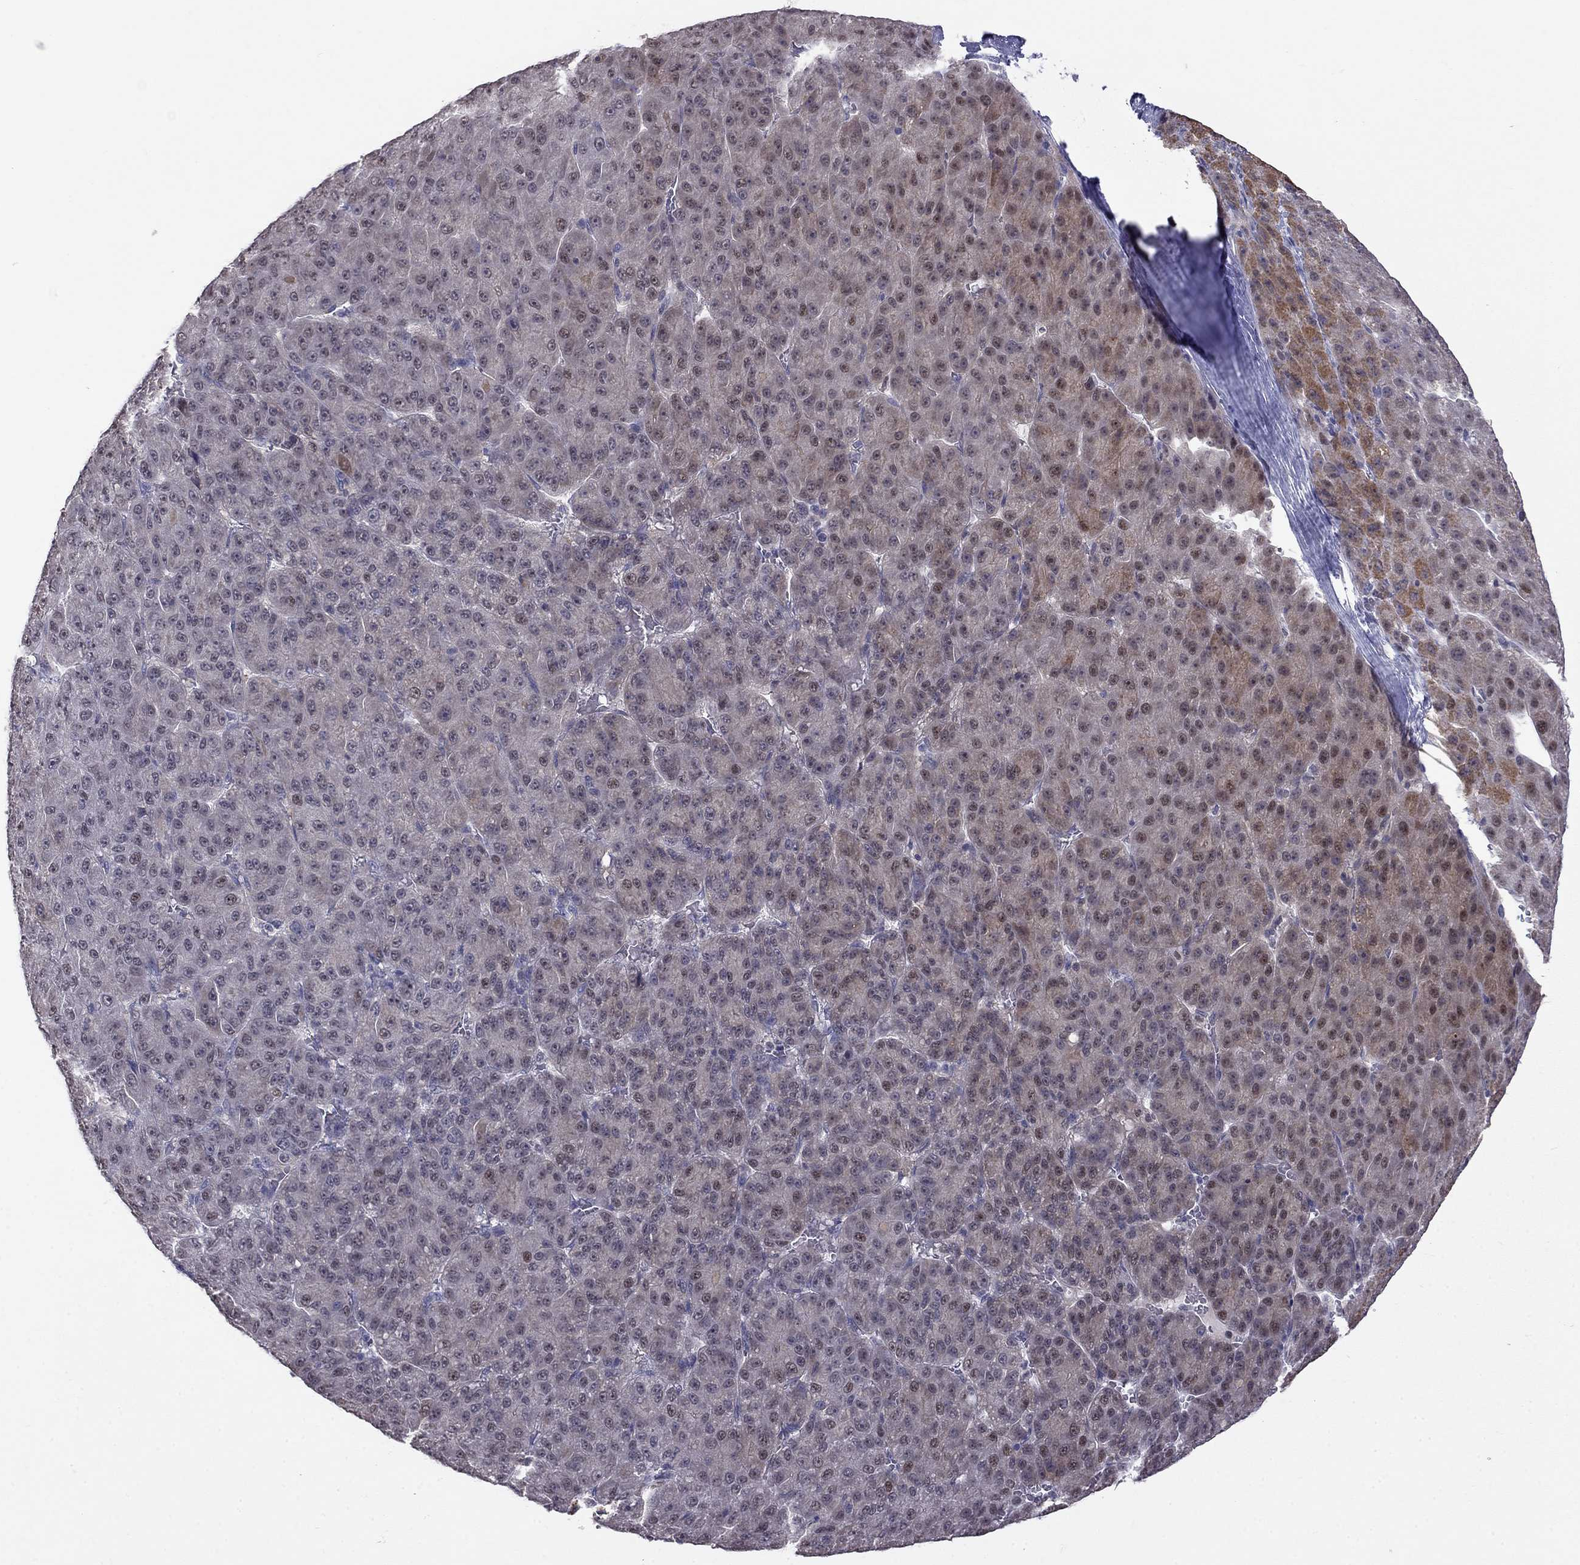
{"staining": {"intensity": "moderate", "quantity": "<25%", "location": "cytoplasmic/membranous"}, "tissue": "liver cancer", "cell_type": "Tumor cells", "image_type": "cancer", "snomed": [{"axis": "morphology", "description": "Carcinoma, Hepatocellular, NOS"}, {"axis": "topography", "description": "Liver"}], "caption": "This micrograph shows liver cancer stained with immunohistochemistry to label a protein in brown. The cytoplasmic/membranous of tumor cells show moderate positivity for the protein. Nuclei are counter-stained blue.", "gene": "LRRC39", "patient": {"sex": "male", "age": 67}}